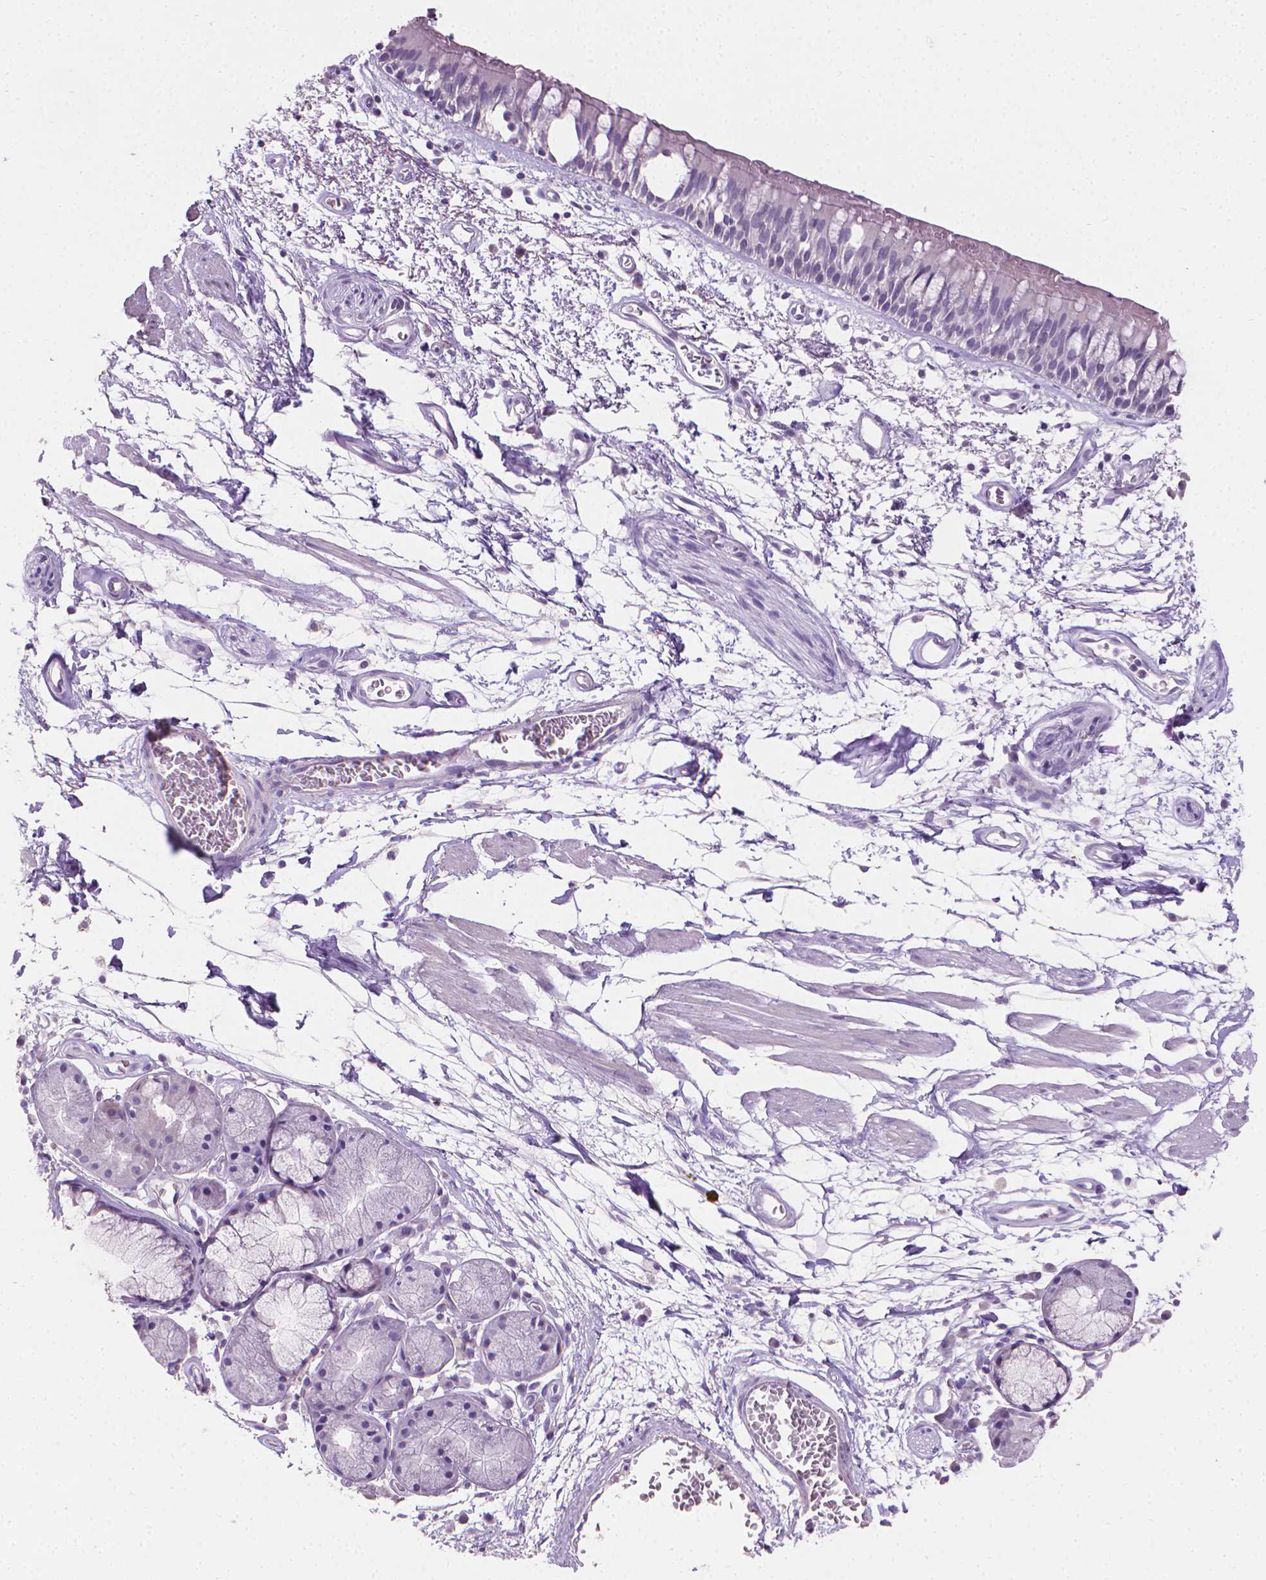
{"staining": {"intensity": "negative", "quantity": "none", "location": "none"}, "tissue": "bronchus", "cell_type": "Respiratory epithelial cells", "image_type": "normal", "snomed": [{"axis": "morphology", "description": "Normal tissue, NOS"}, {"axis": "morphology", "description": "Squamous cell carcinoma, NOS"}, {"axis": "topography", "description": "Cartilage tissue"}, {"axis": "topography", "description": "Bronchus"}, {"axis": "topography", "description": "Lung"}], "caption": "Immunohistochemistry photomicrograph of benign bronchus: bronchus stained with DAB reveals no significant protein staining in respiratory epithelial cells.", "gene": "TNNI2", "patient": {"sex": "male", "age": 66}}